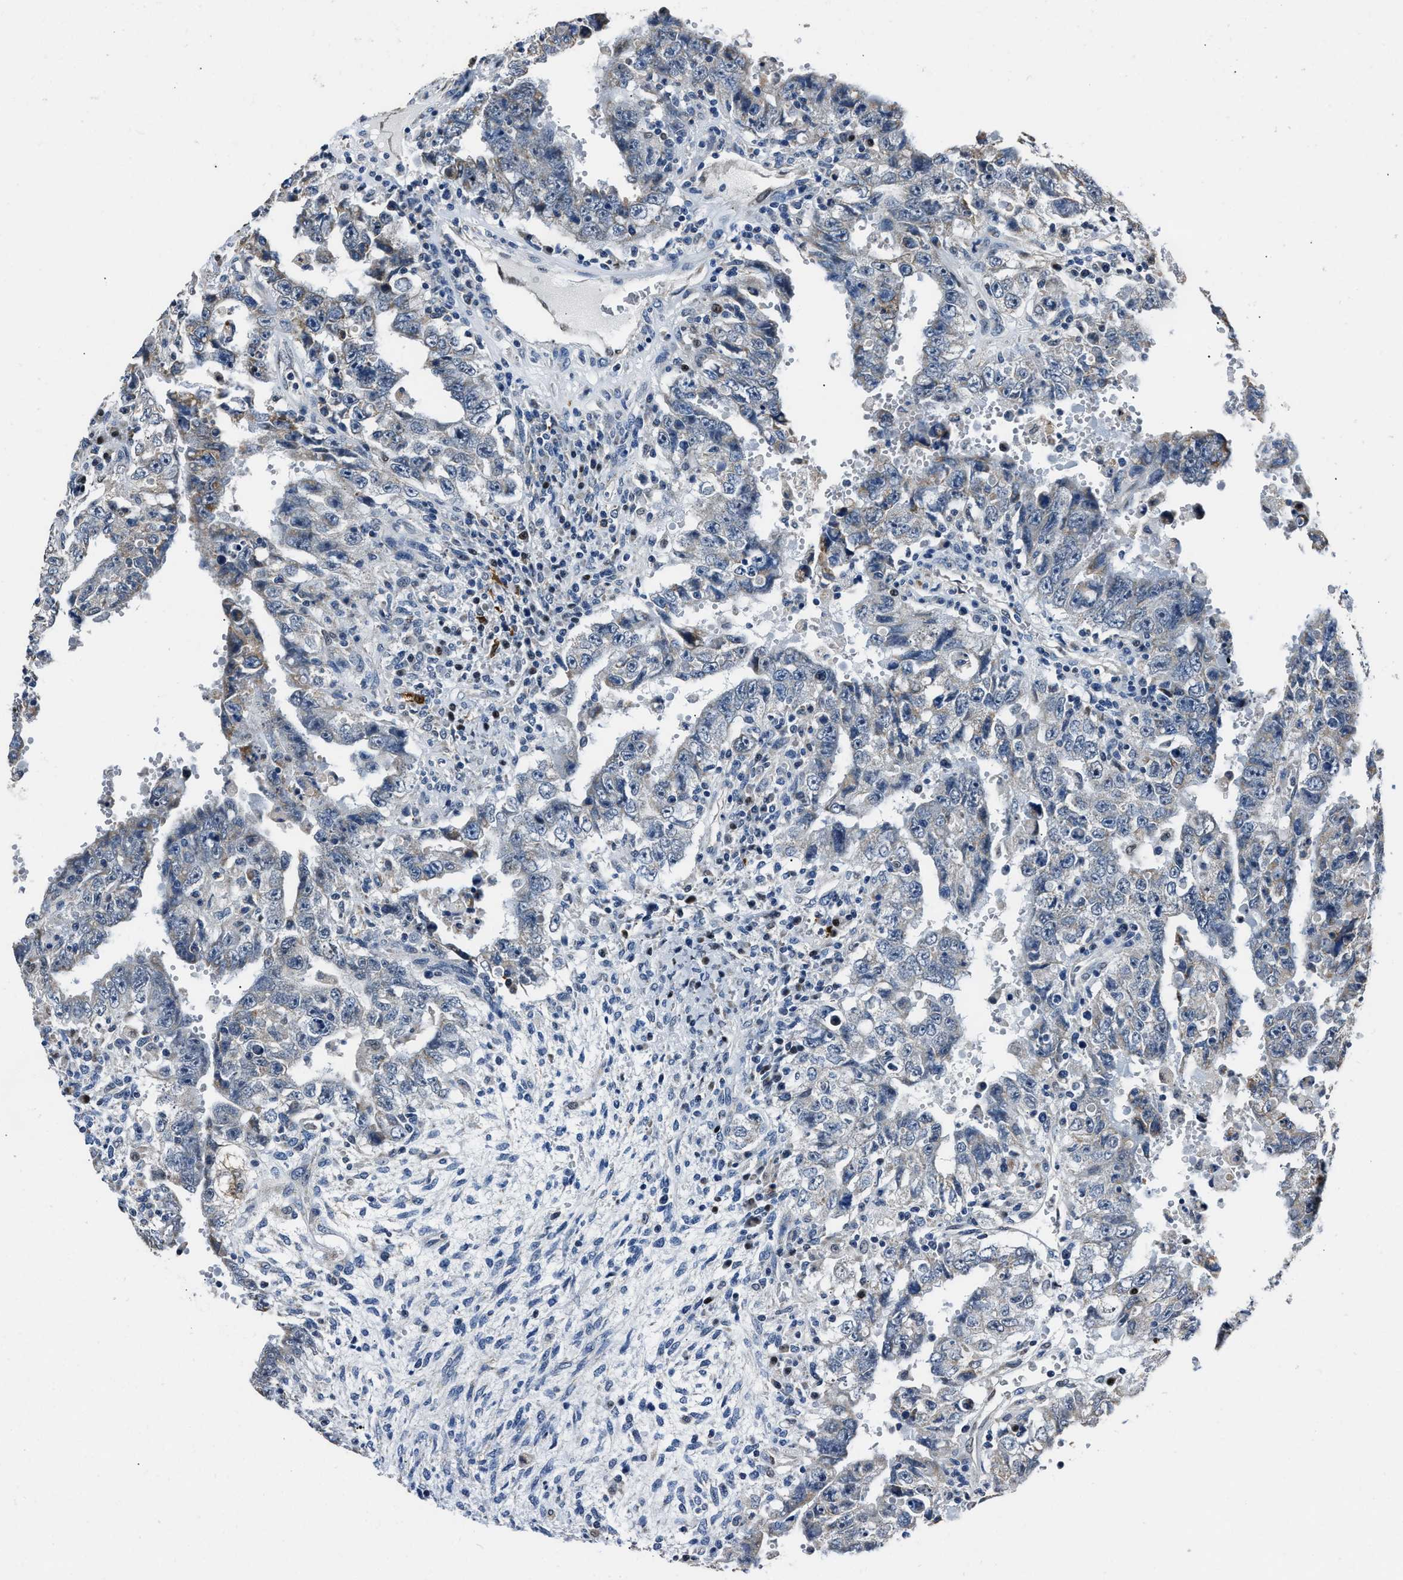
{"staining": {"intensity": "negative", "quantity": "none", "location": "none"}, "tissue": "testis cancer", "cell_type": "Tumor cells", "image_type": "cancer", "snomed": [{"axis": "morphology", "description": "Carcinoma, Embryonal, NOS"}, {"axis": "topography", "description": "Testis"}], "caption": "Immunohistochemical staining of human embryonal carcinoma (testis) shows no significant staining in tumor cells. The staining was performed using DAB to visualize the protein expression in brown, while the nuclei were stained in blue with hematoxylin (Magnification: 20x).", "gene": "NSUN5", "patient": {"sex": "male", "age": 26}}